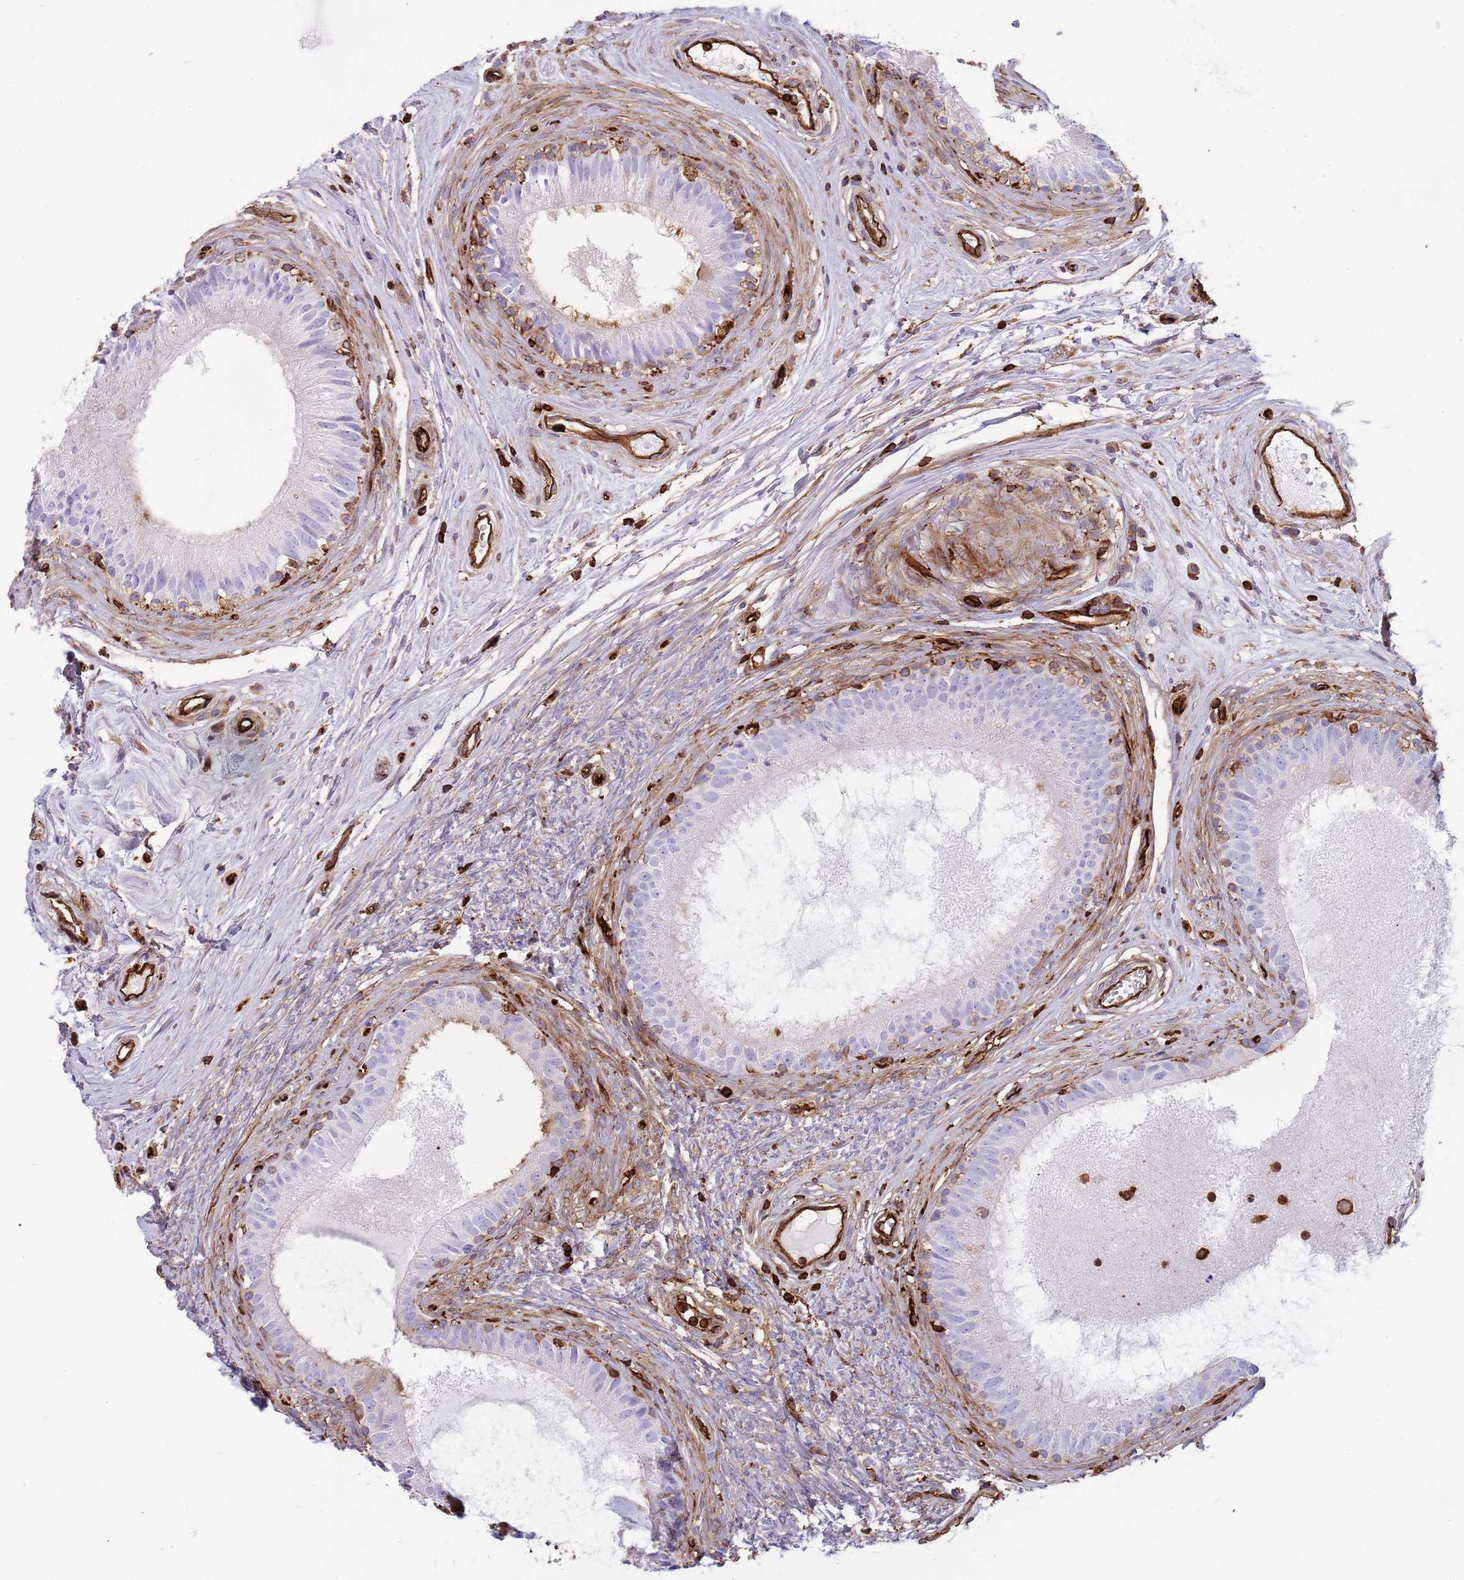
{"staining": {"intensity": "negative", "quantity": "none", "location": "none"}, "tissue": "epididymis", "cell_type": "Glandular cells", "image_type": "normal", "snomed": [{"axis": "morphology", "description": "Normal tissue, NOS"}, {"axis": "topography", "description": "Epididymis"}], "caption": "Normal epididymis was stained to show a protein in brown. There is no significant staining in glandular cells. (DAB IHC visualized using brightfield microscopy, high magnification).", "gene": "KBTBD6", "patient": {"sex": "male", "age": 74}}